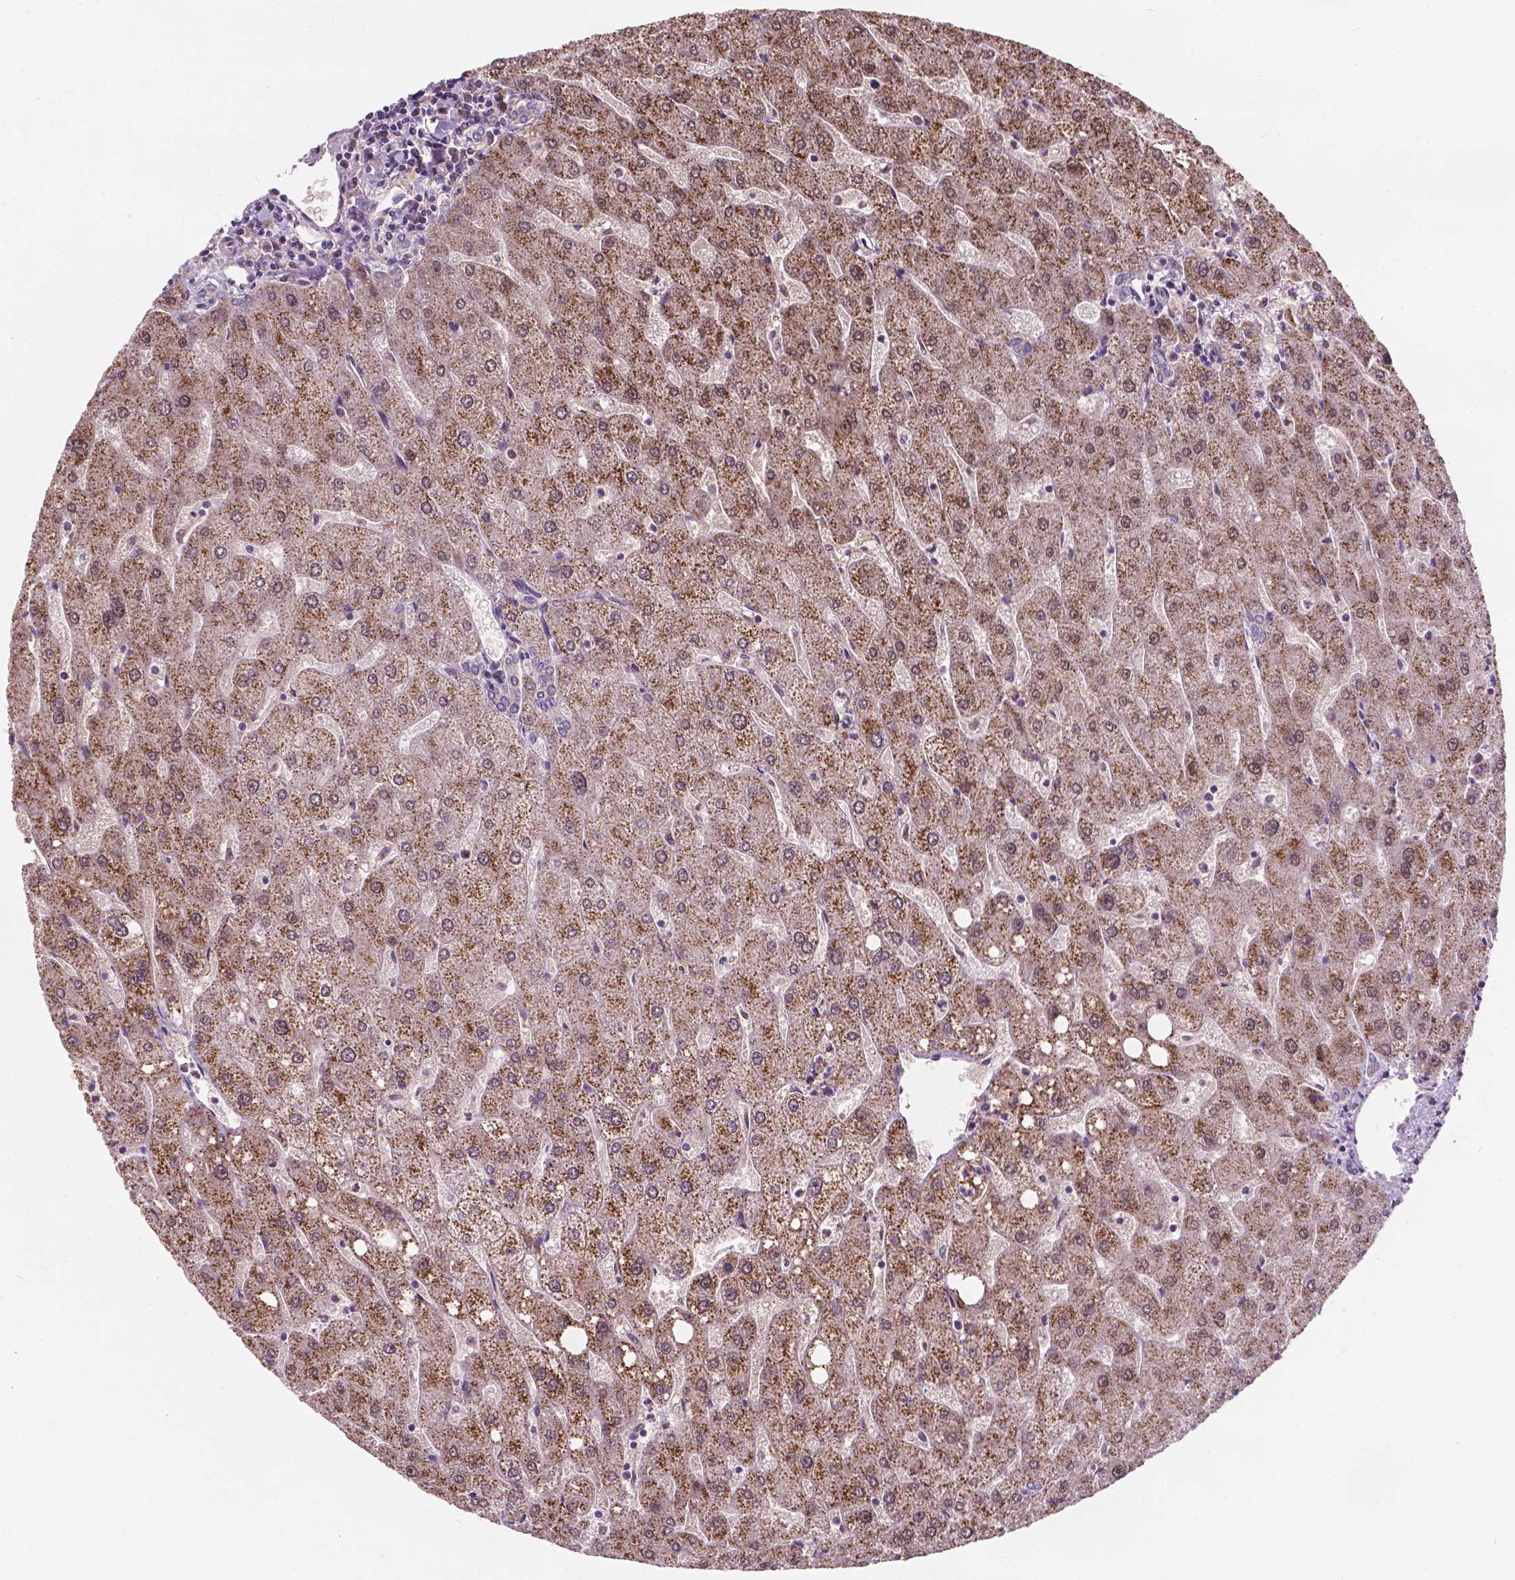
{"staining": {"intensity": "weak", "quantity": "25%-75%", "location": "cytoplasmic/membranous"}, "tissue": "liver", "cell_type": "Cholangiocytes", "image_type": "normal", "snomed": [{"axis": "morphology", "description": "Normal tissue, NOS"}, {"axis": "topography", "description": "Liver"}], "caption": "IHC (DAB (3,3'-diaminobenzidine)) staining of normal liver reveals weak cytoplasmic/membranous protein positivity in approximately 25%-75% of cholangiocytes.", "gene": "DUSP16", "patient": {"sex": "male", "age": 67}}